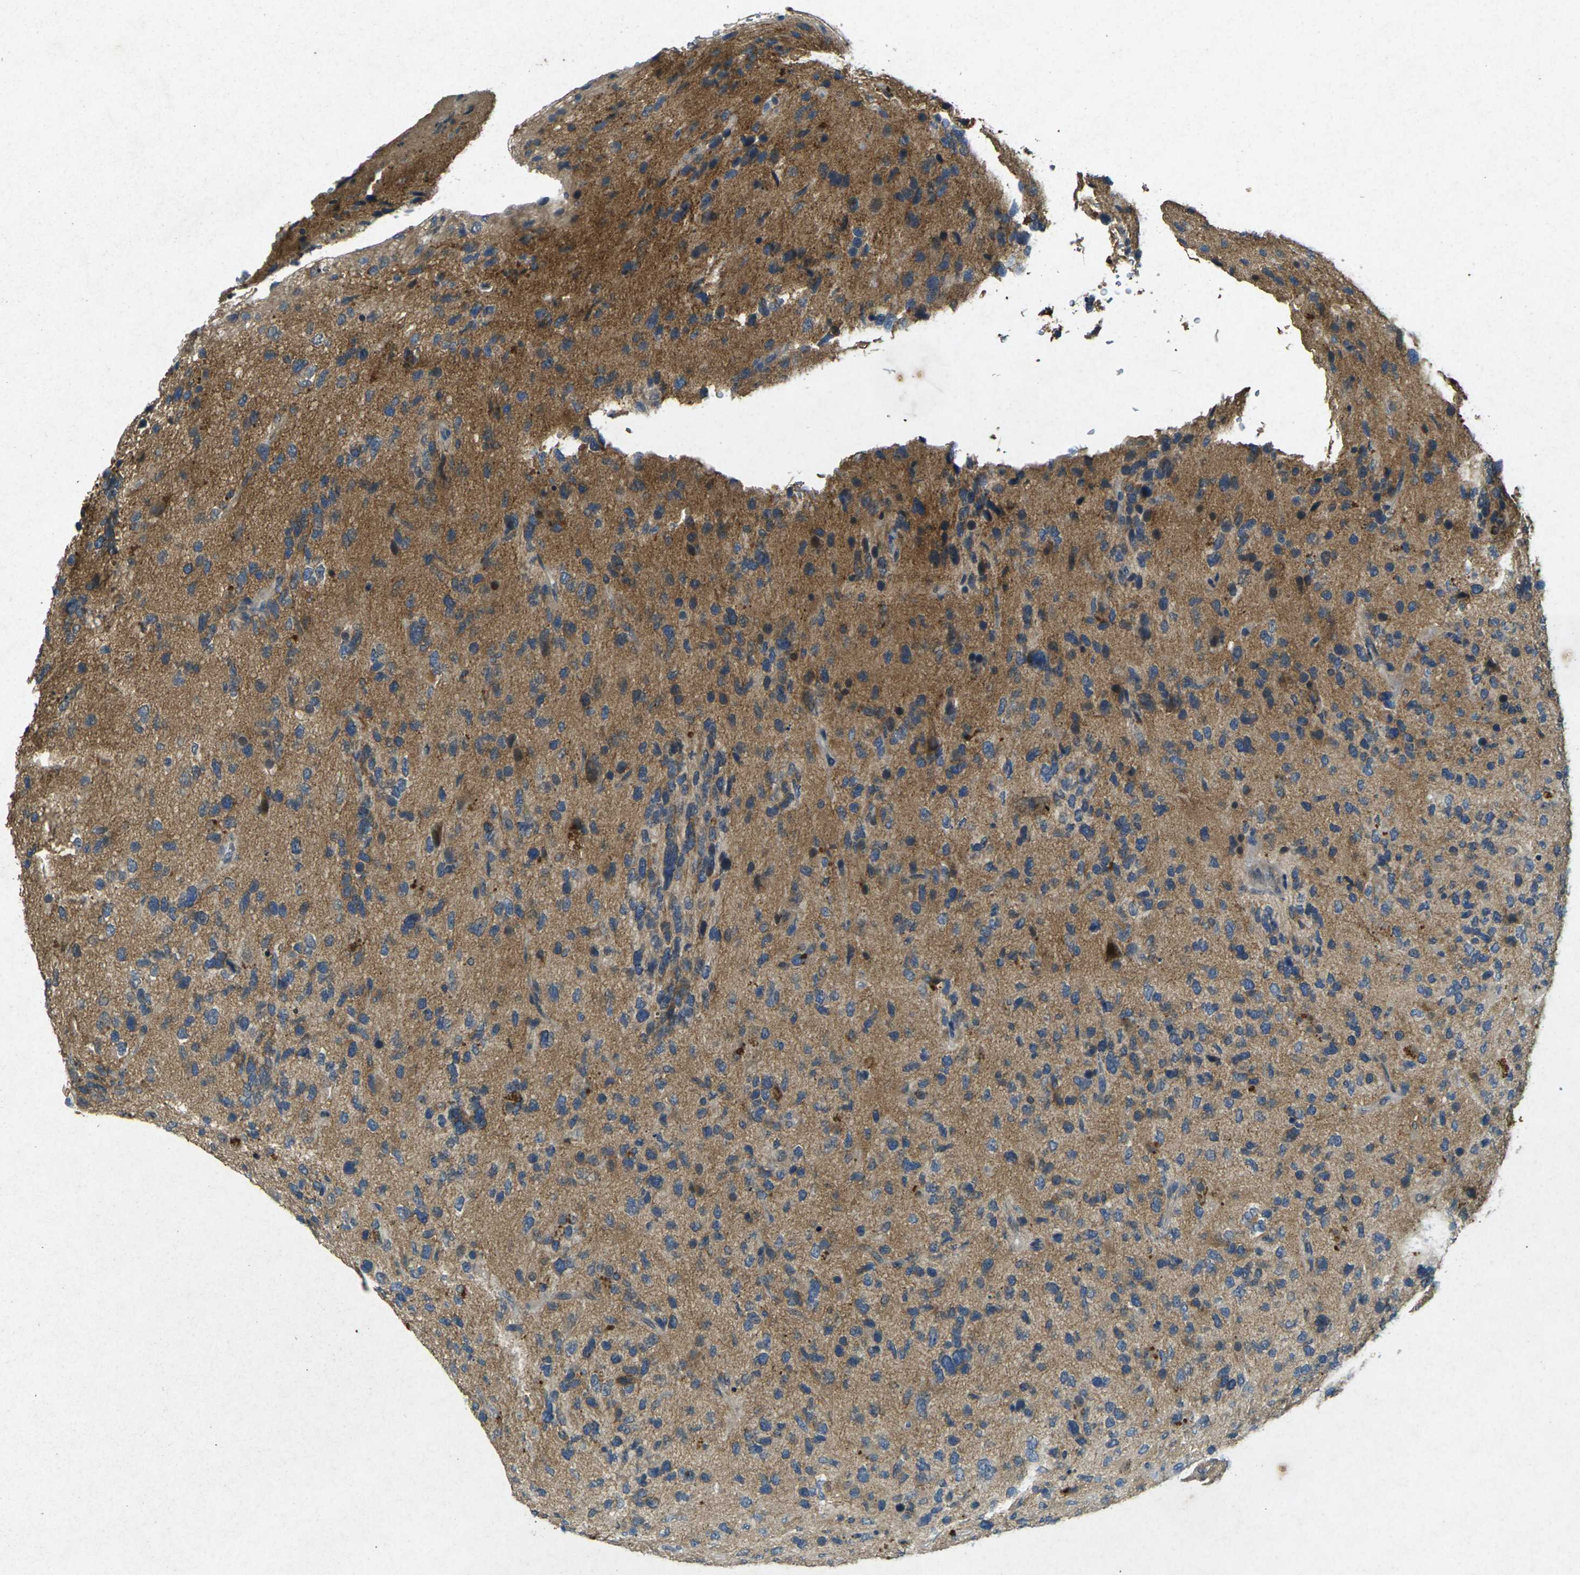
{"staining": {"intensity": "moderate", "quantity": "25%-75%", "location": "cytoplasmic/membranous"}, "tissue": "glioma", "cell_type": "Tumor cells", "image_type": "cancer", "snomed": [{"axis": "morphology", "description": "Glioma, malignant, High grade"}, {"axis": "topography", "description": "Brain"}], "caption": "Glioma tissue reveals moderate cytoplasmic/membranous staining in approximately 25%-75% of tumor cells", "gene": "RGMA", "patient": {"sex": "female", "age": 58}}